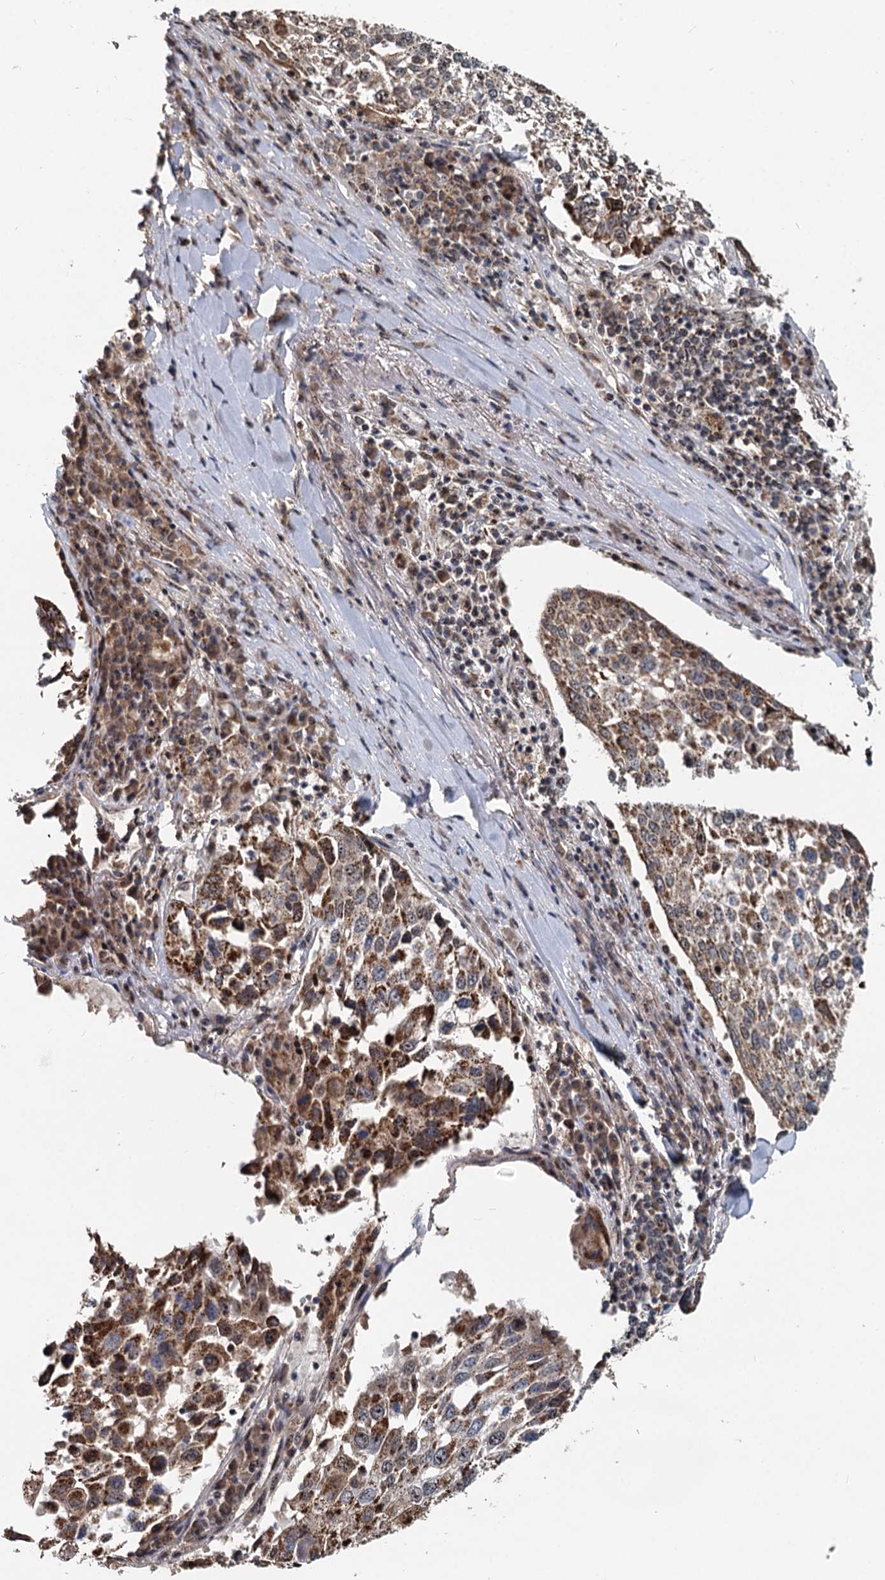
{"staining": {"intensity": "moderate", "quantity": ">75%", "location": "cytoplasmic/membranous"}, "tissue": "lung cancer", "cell_type": "Tumor cells", "image_type": "cancer", "snomed": [{"axis": "morphology", "description": "Squamous cell carcinoma, NOS"}, {"axis": "topography", "description": "Lung"}], "caption": "Tumor cells display moderate cytoplasmic/membranous staining in approximately >75% of cells in squamous cell carcinoma (lung). (DAB = brown stain, brightfield microscopy at high magnification).", "gene": "RITA1", "patient": {"sex": "male", "age": 65}}